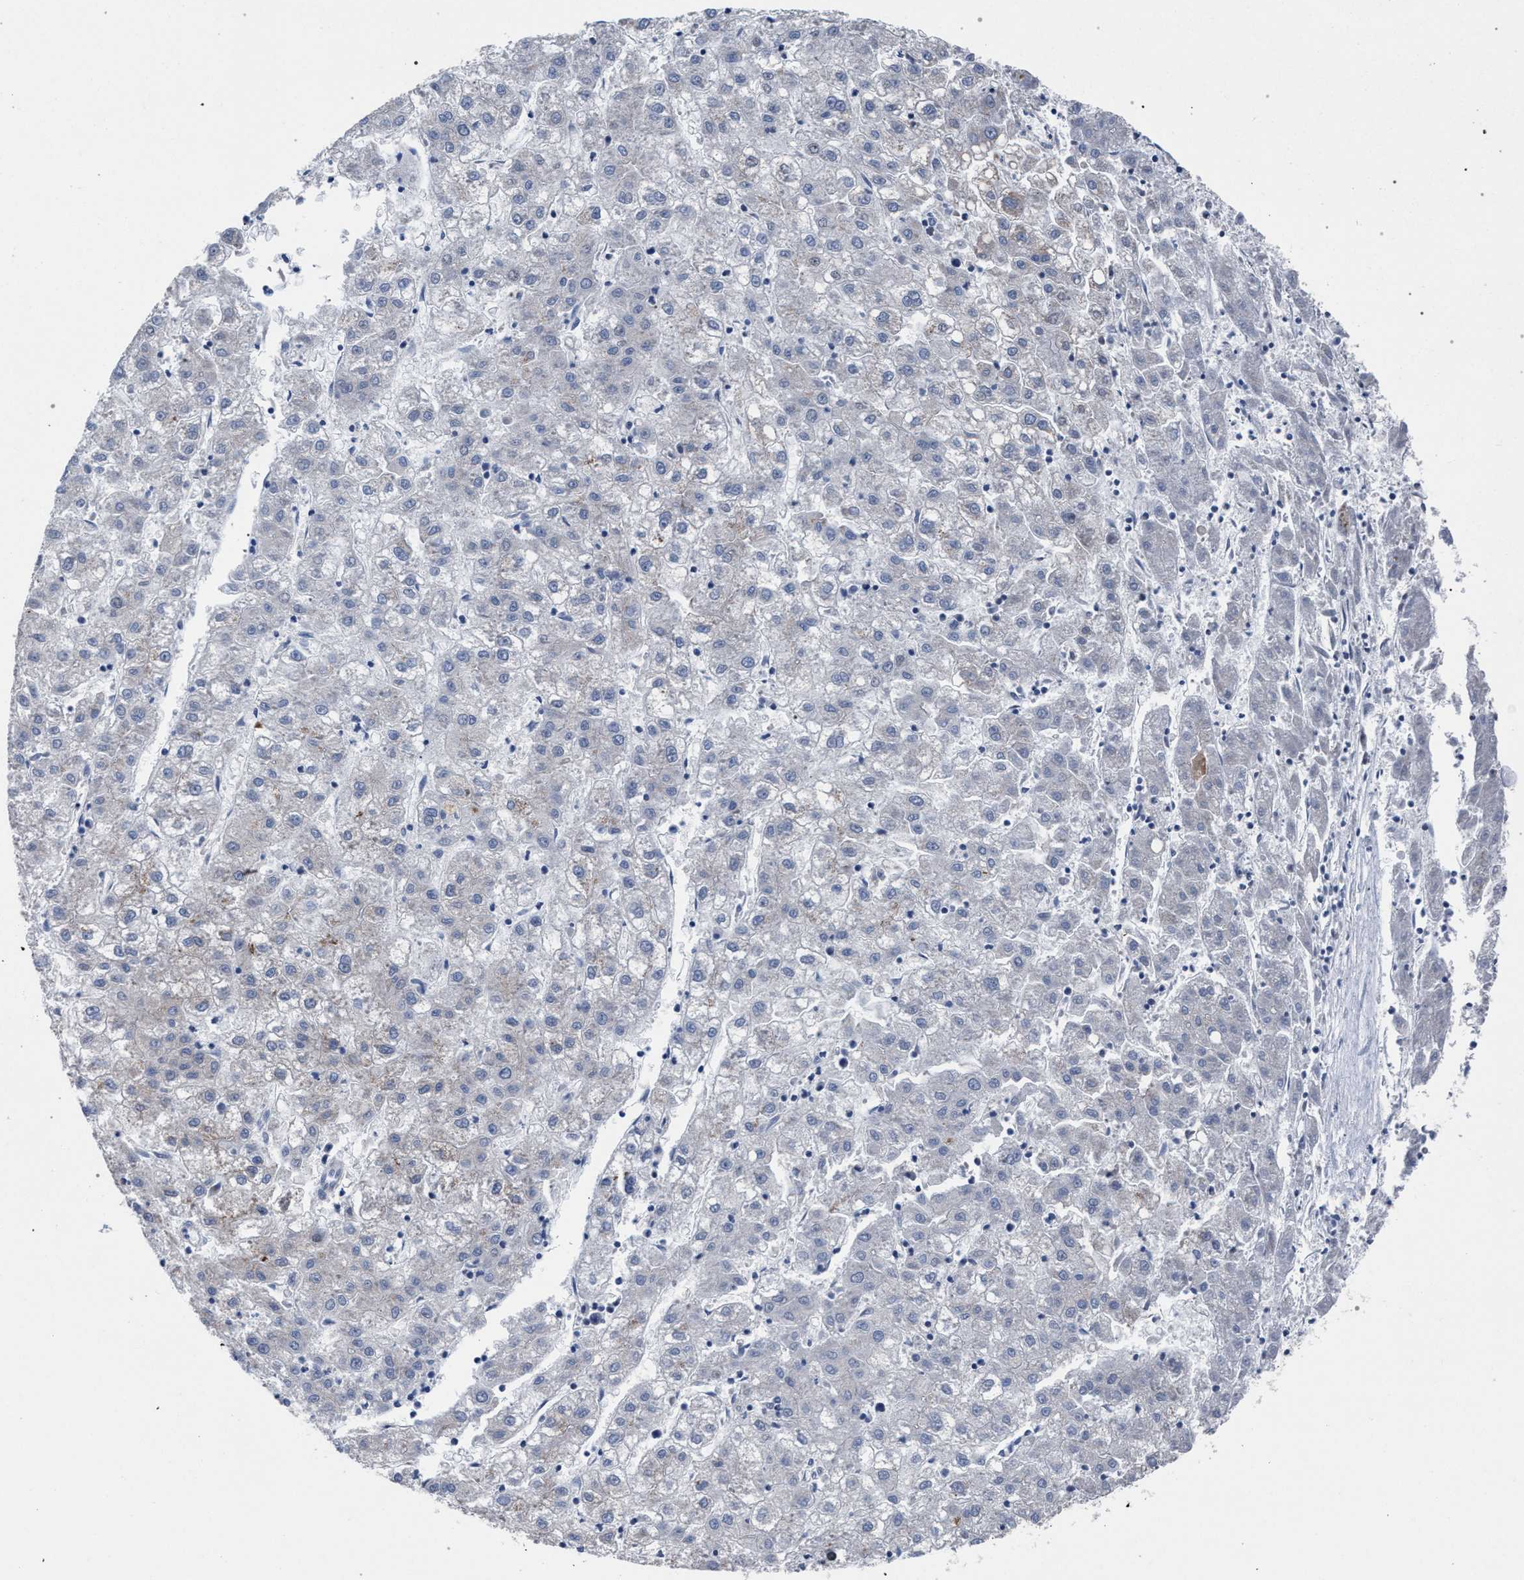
{"staining": {"intensity": "negative", "quantity": "none", "location": "none"}, "tissue": "liver cancer", "cell_type": "Tumor cells", "image_type": "cancer", "snomed": [{"axis": "morphology", "description": "Carcinoma, Hepatocellular, NOS"}, {"axis": "topography", "description": "Liver"}], "caption": "A high-resolution micrograph shows immunohistochemistry (IHC) staining of liver cancer (hepatocellular carcinoma), which reveals no significant positivity in tumor cells.", "gene": "RNF135", "patient": {"sex": "male", "age": 72}}